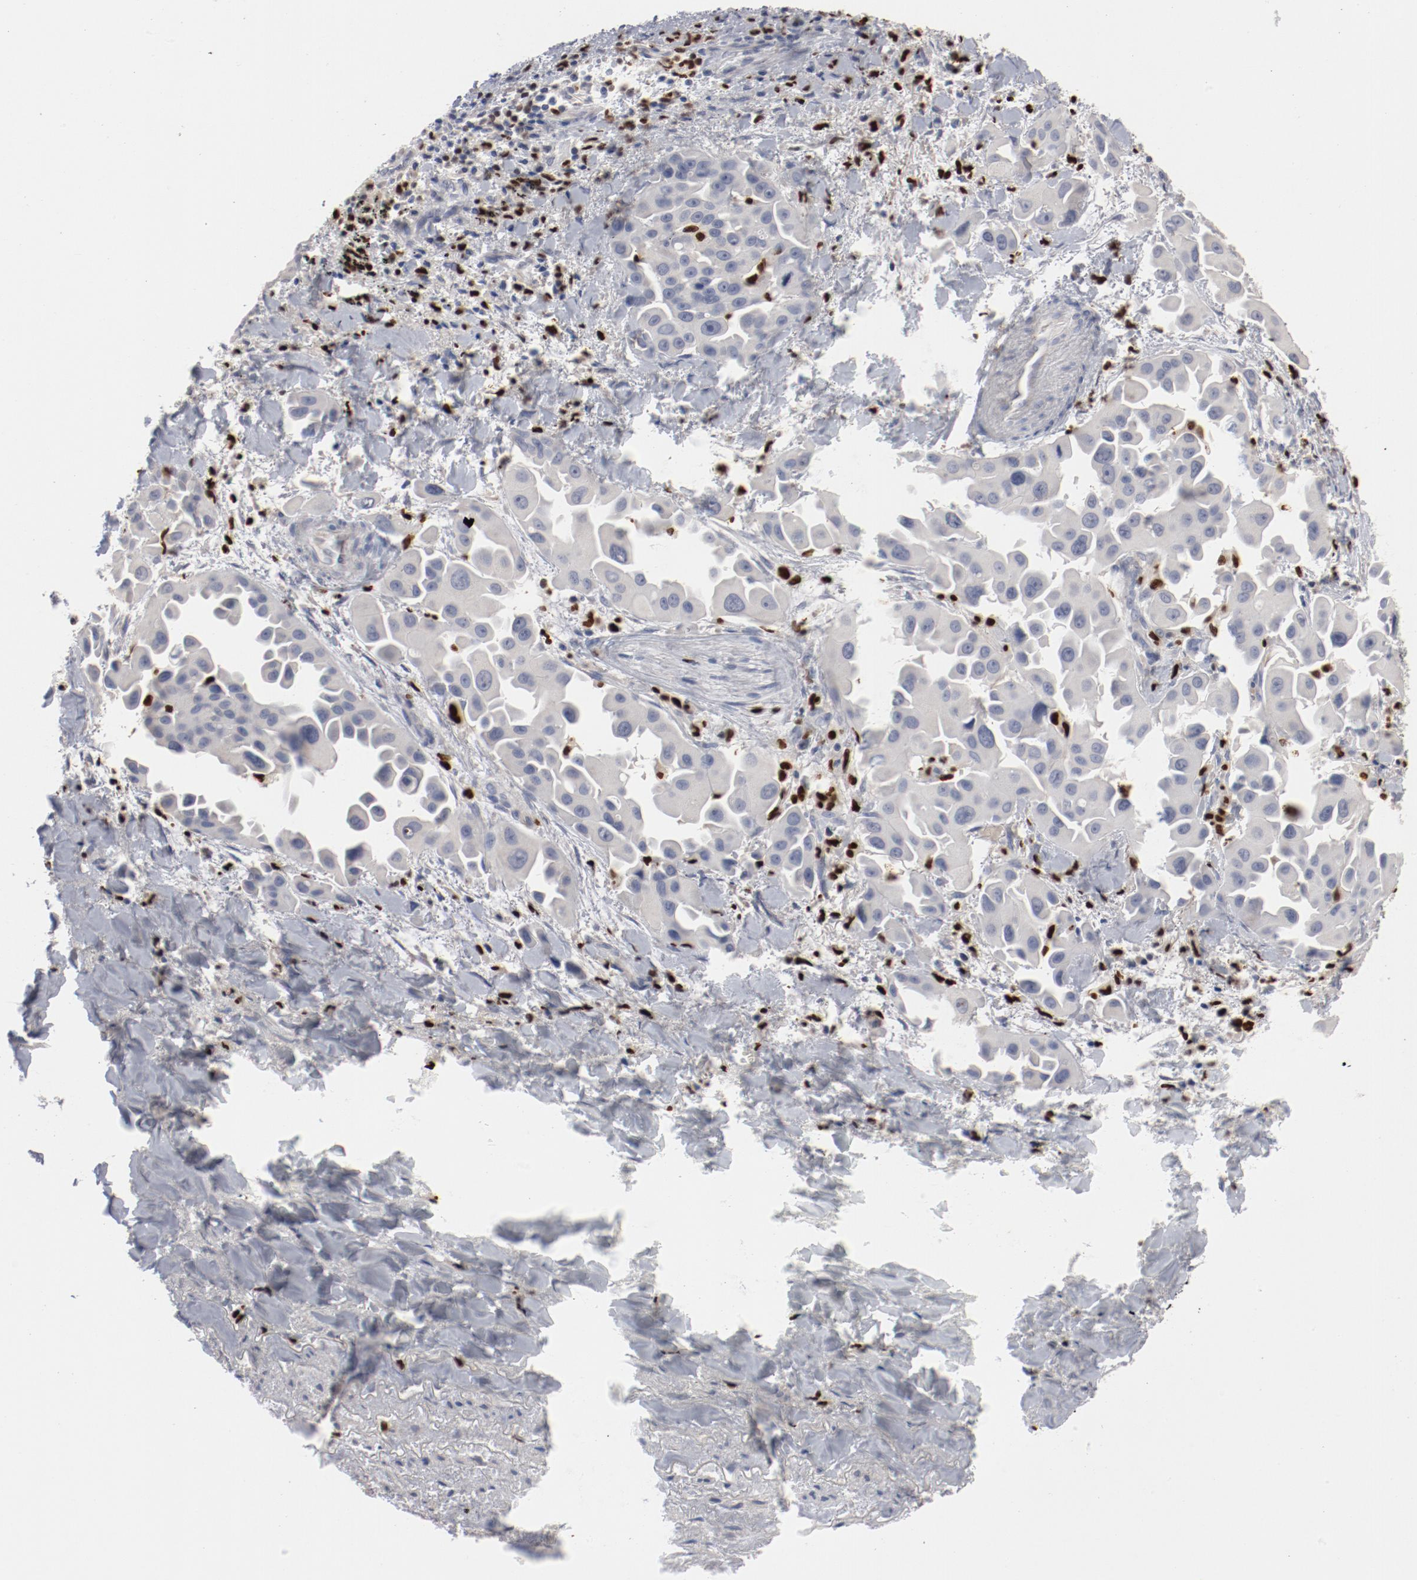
{"staining": {"intensity": "negative", "quantity": "none", "location": "none"}, "tissue": "lung cancer", "cell_type": "Tumor cells", "image_type": "cancer", "snomed": [{"axis": "morphology", "description": "Normal tissue, NOS"}, {"axis": "morphology", "description": "Adenocarcinoma, NOS"}, {"axis": "topography", "description": "Bronchus"}], "caption": "A micrograph of human adenocarcinoma (lung) is negative for staining in tumor cells.", "gene": "SPI1", "patient": {"sex": "male", "age": 68}}